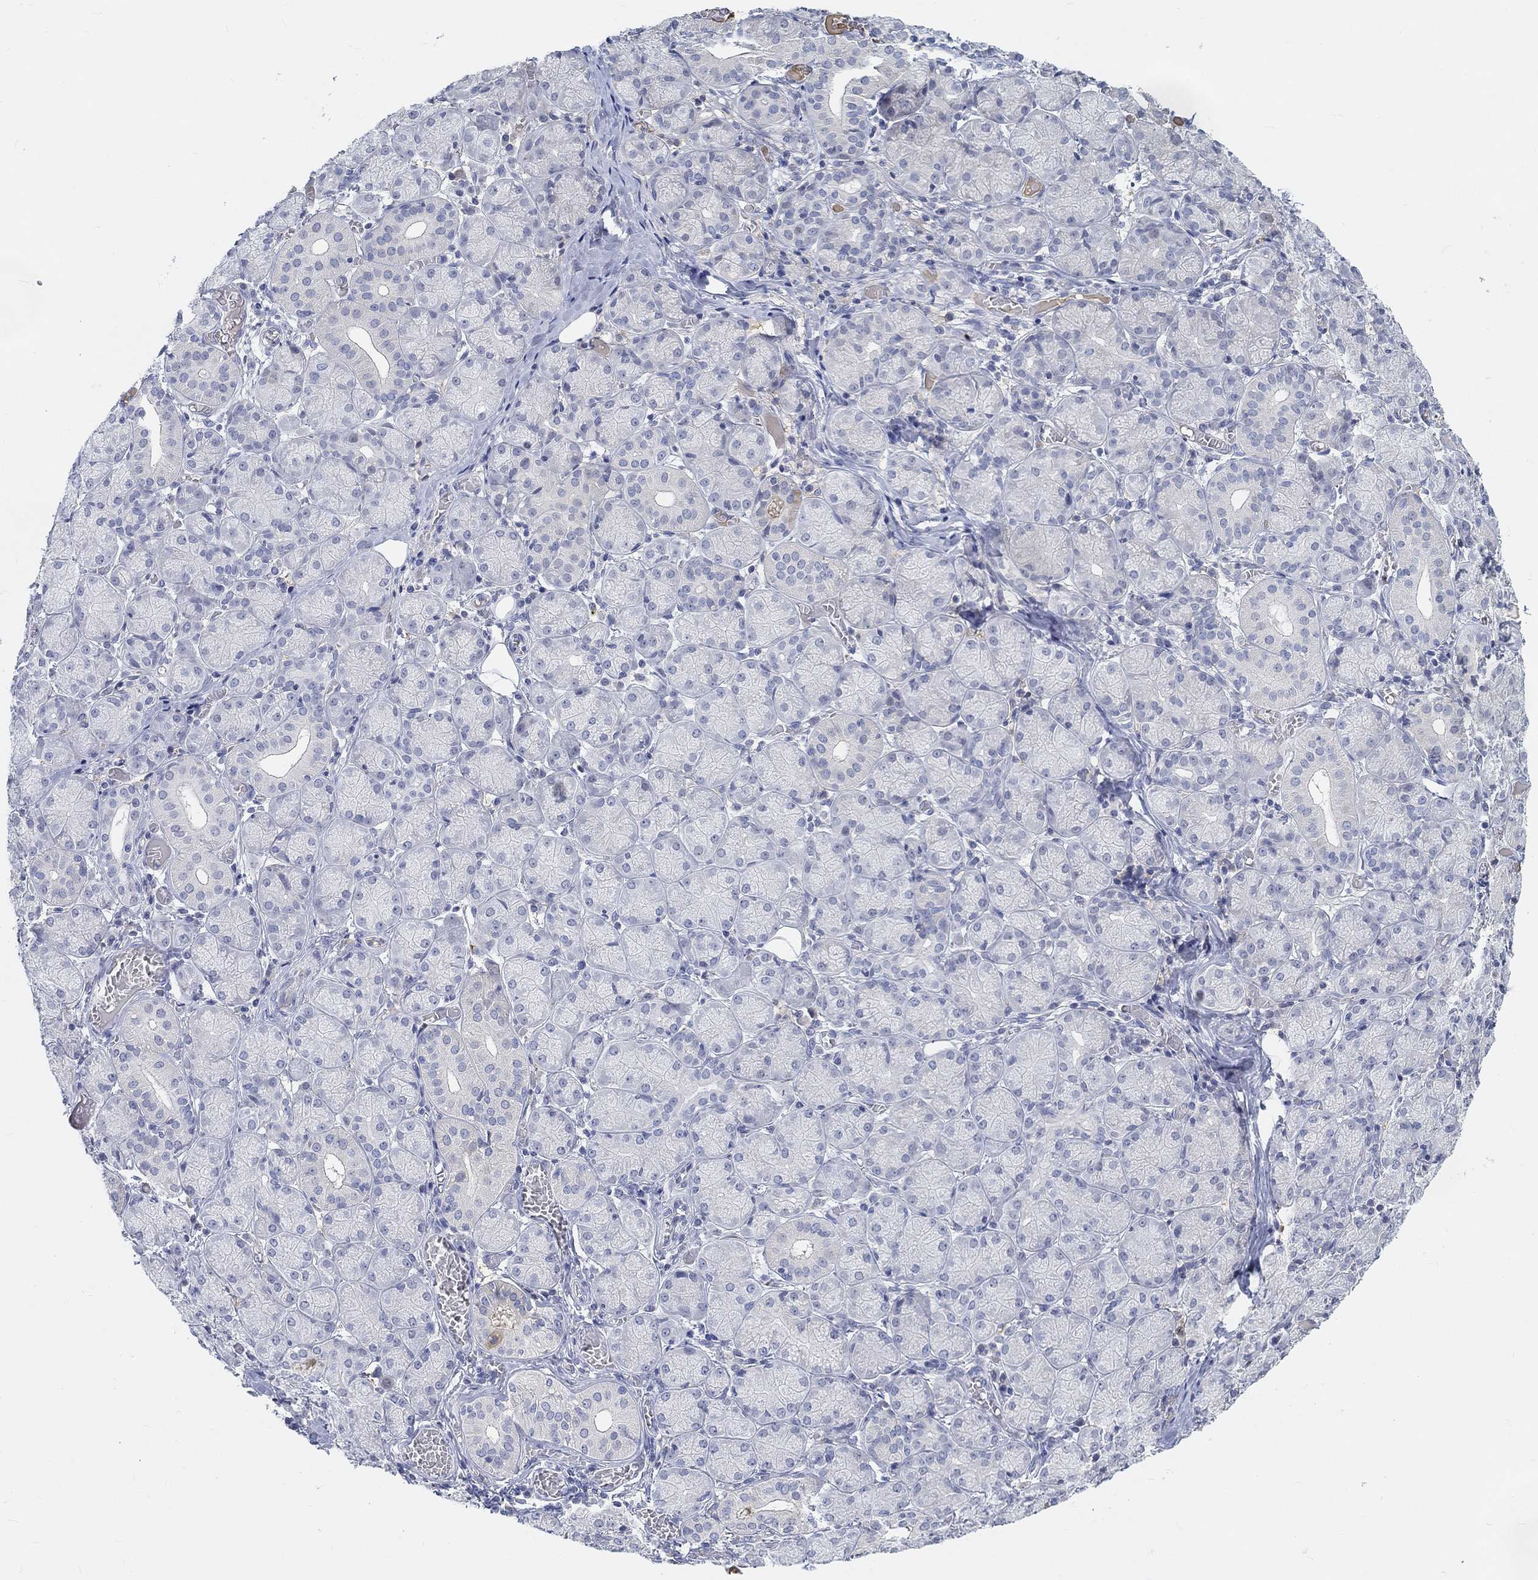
{"staining": {"intensity": "weak", "quantity": "<25%", "location": "cytoplasmic/membranous"}, "tissue": "salivary gland", "cell_type": "Glandular cells", "image_type": "normal", "snomed": [{"axis": "morphology", "description": "Normal tissue, NOS"}, {"axis": "topography", "description": "Salivary gland"}, {"axis": "topography", "description": "Peripheral nerve tissue"}], "caption": "Immunohistochemistry (IHC) histopathology image of normal human salivary gland stained for a protein (brown), which reveals no expression in glandular cells. (DAB (3,3'-diaminobenzidine) IHC, high magnification).", "gene": "SNTG2", "patient": {"sex": "female", "age": 24}}